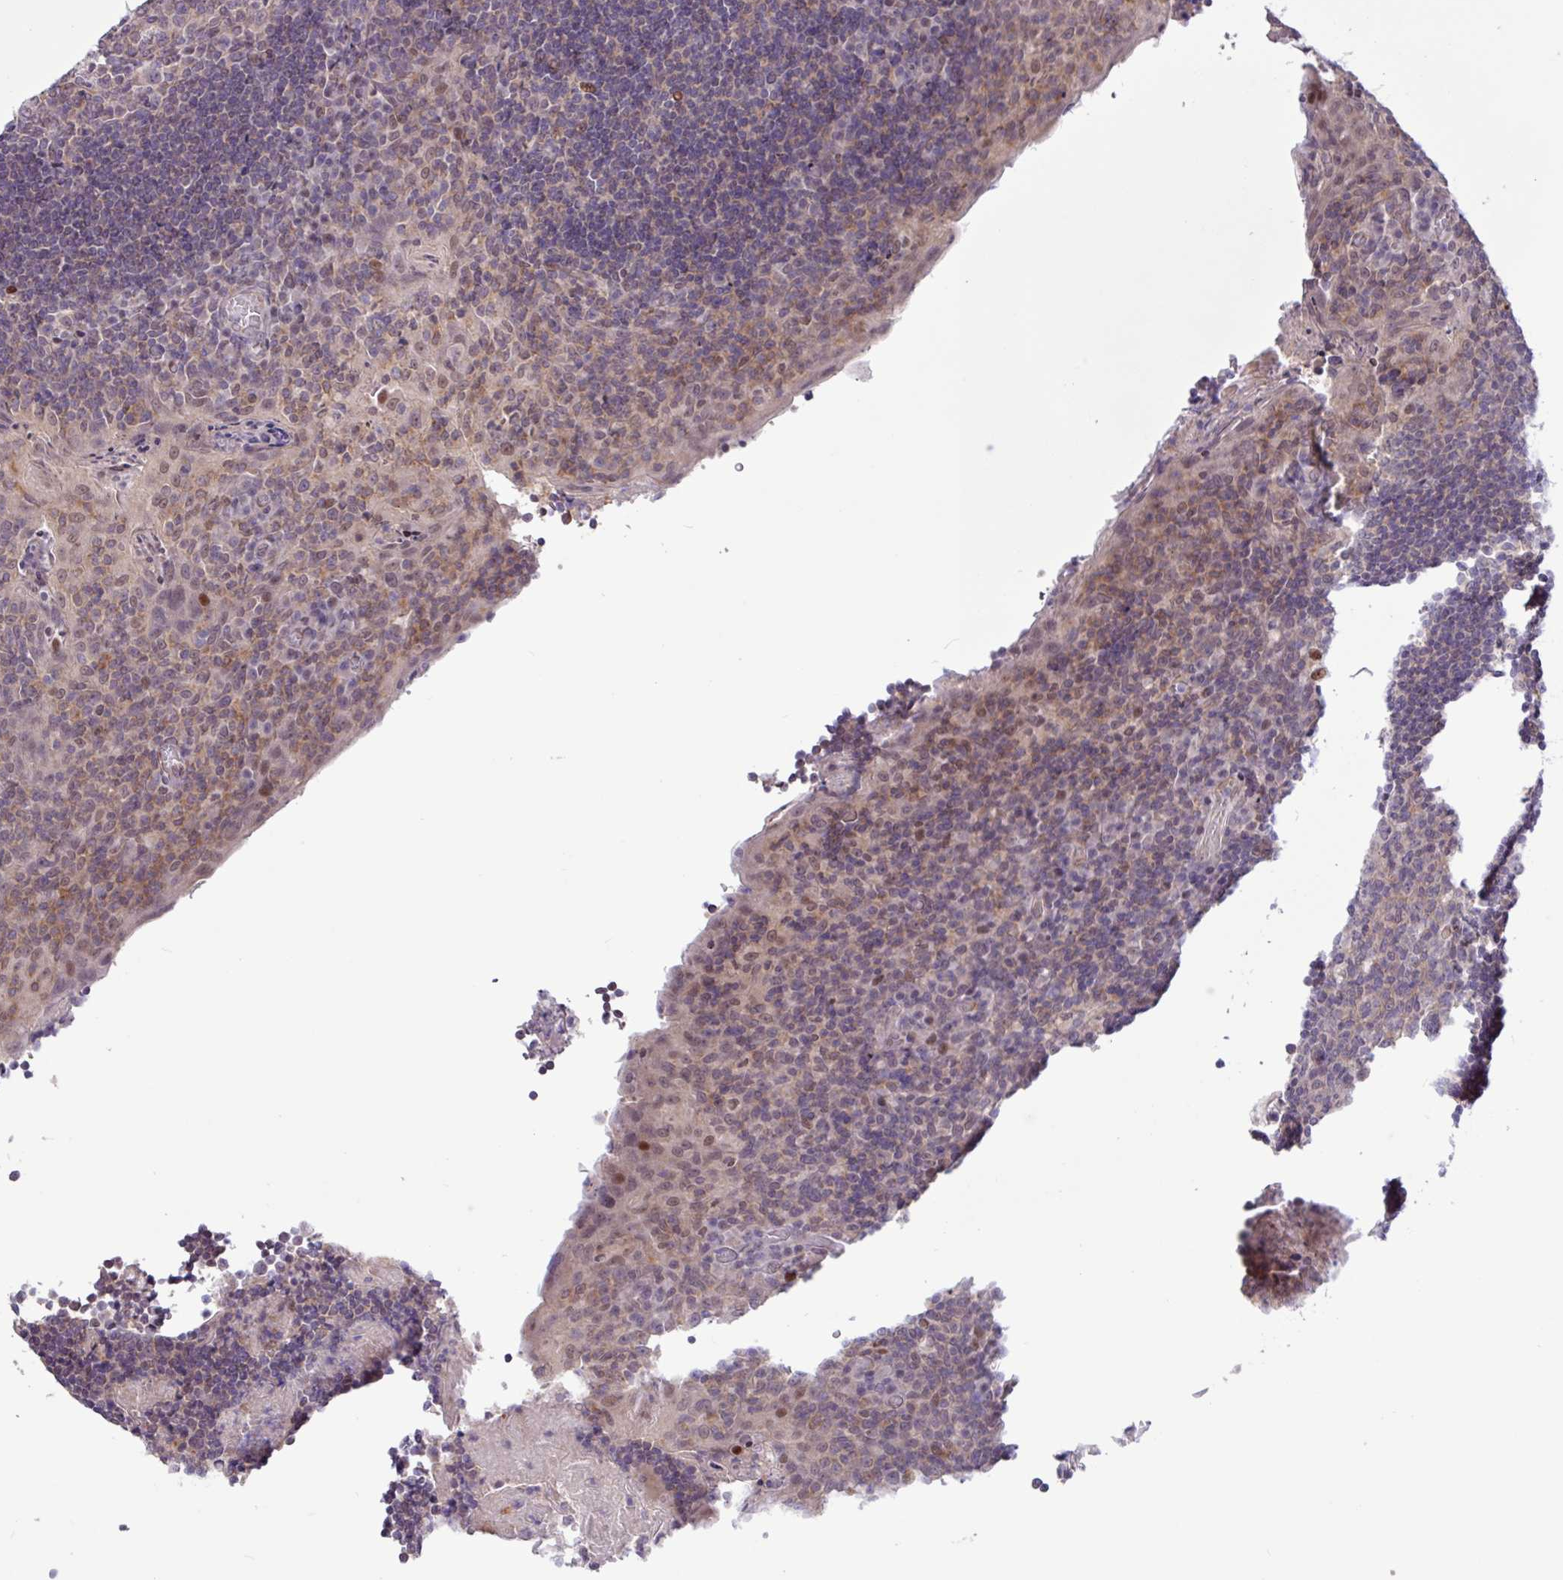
{"staining": {"intensity": "negative", "quantity": "none", "location": "none"}, "tissue": "tonsil", "cell_type": "Germinal center cells", "image_type": "normal", "snomed": [{"axis": "morphology", "description": "Normal tissue, NOS"}, {"axis": "topography", "description": "Tonsil"}], "caption": "Image shows no significant protein staining in germinal center cells of benign tonsil.", "gene": "RTL3", "patient": {"sex": "male", "age": 17}}